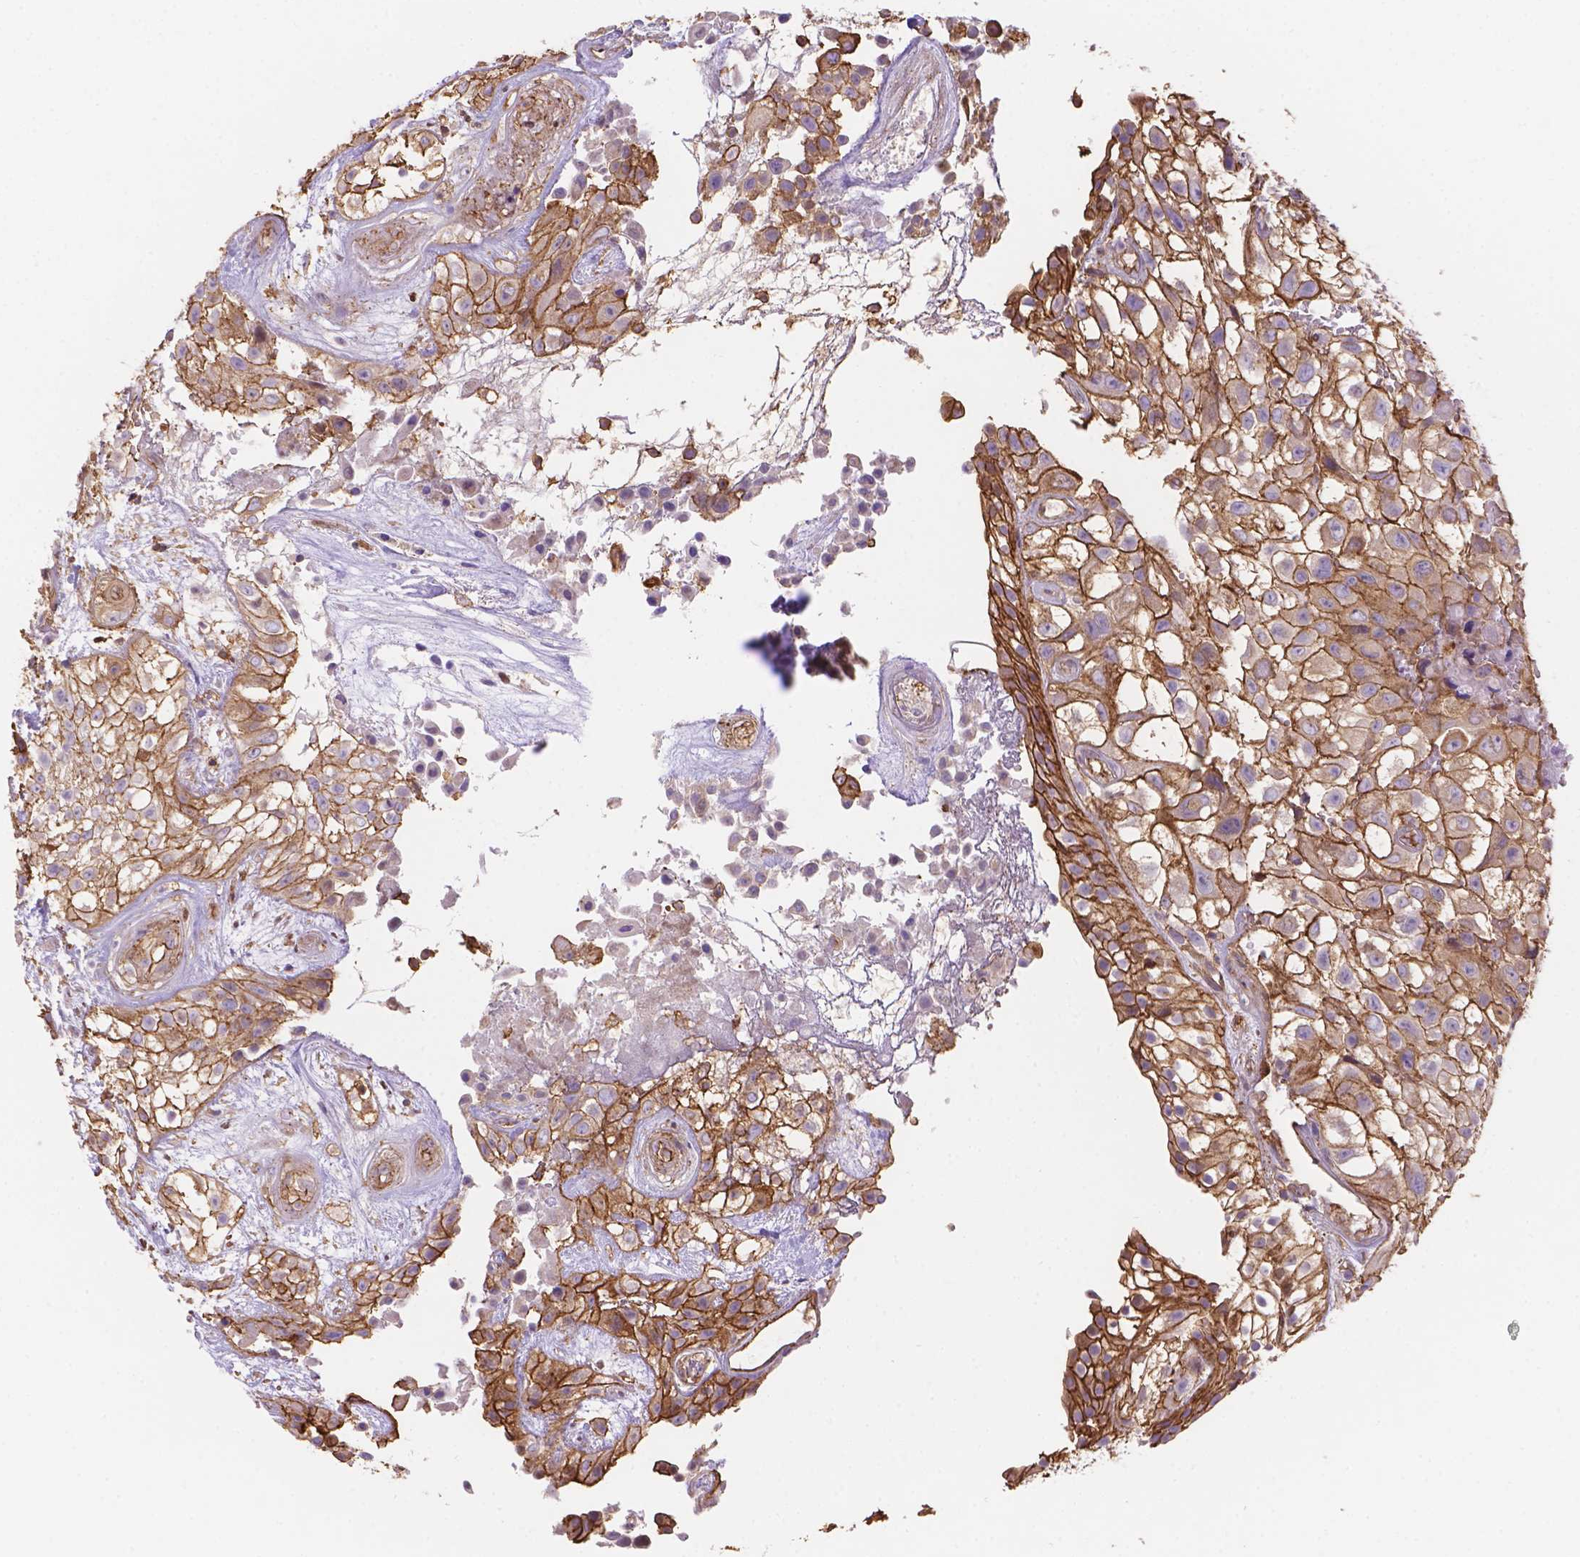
{"staining": {"intensity": "moderate", "quantity": ">75%", "location": "cytoplasmic/membranous"}, "tissue": "urothelial cancer", "cell_type": "Tumor cells", "image_type": "cancer", "snomed": [{"axis": "morphology", "description": "Urothelial carcinoma, High grade"}, {"axis": "topography", "description": "Urinary bladder"}], "caption": "DAB (3,3'-diaminobenzidine) immunohistochemical staining of urothelial cancer displays moderate cytoplasmic/membranous protein positivity in about >75% of tumor cells. The staining is performed using DAB (3,3'-diaminobenzidine) brown chromogen to label protein expression. The nuclei are counter-stained blue using hematoxylin.", "gene": "DMWD", "patient": {"sex": "male", "age": 56}}